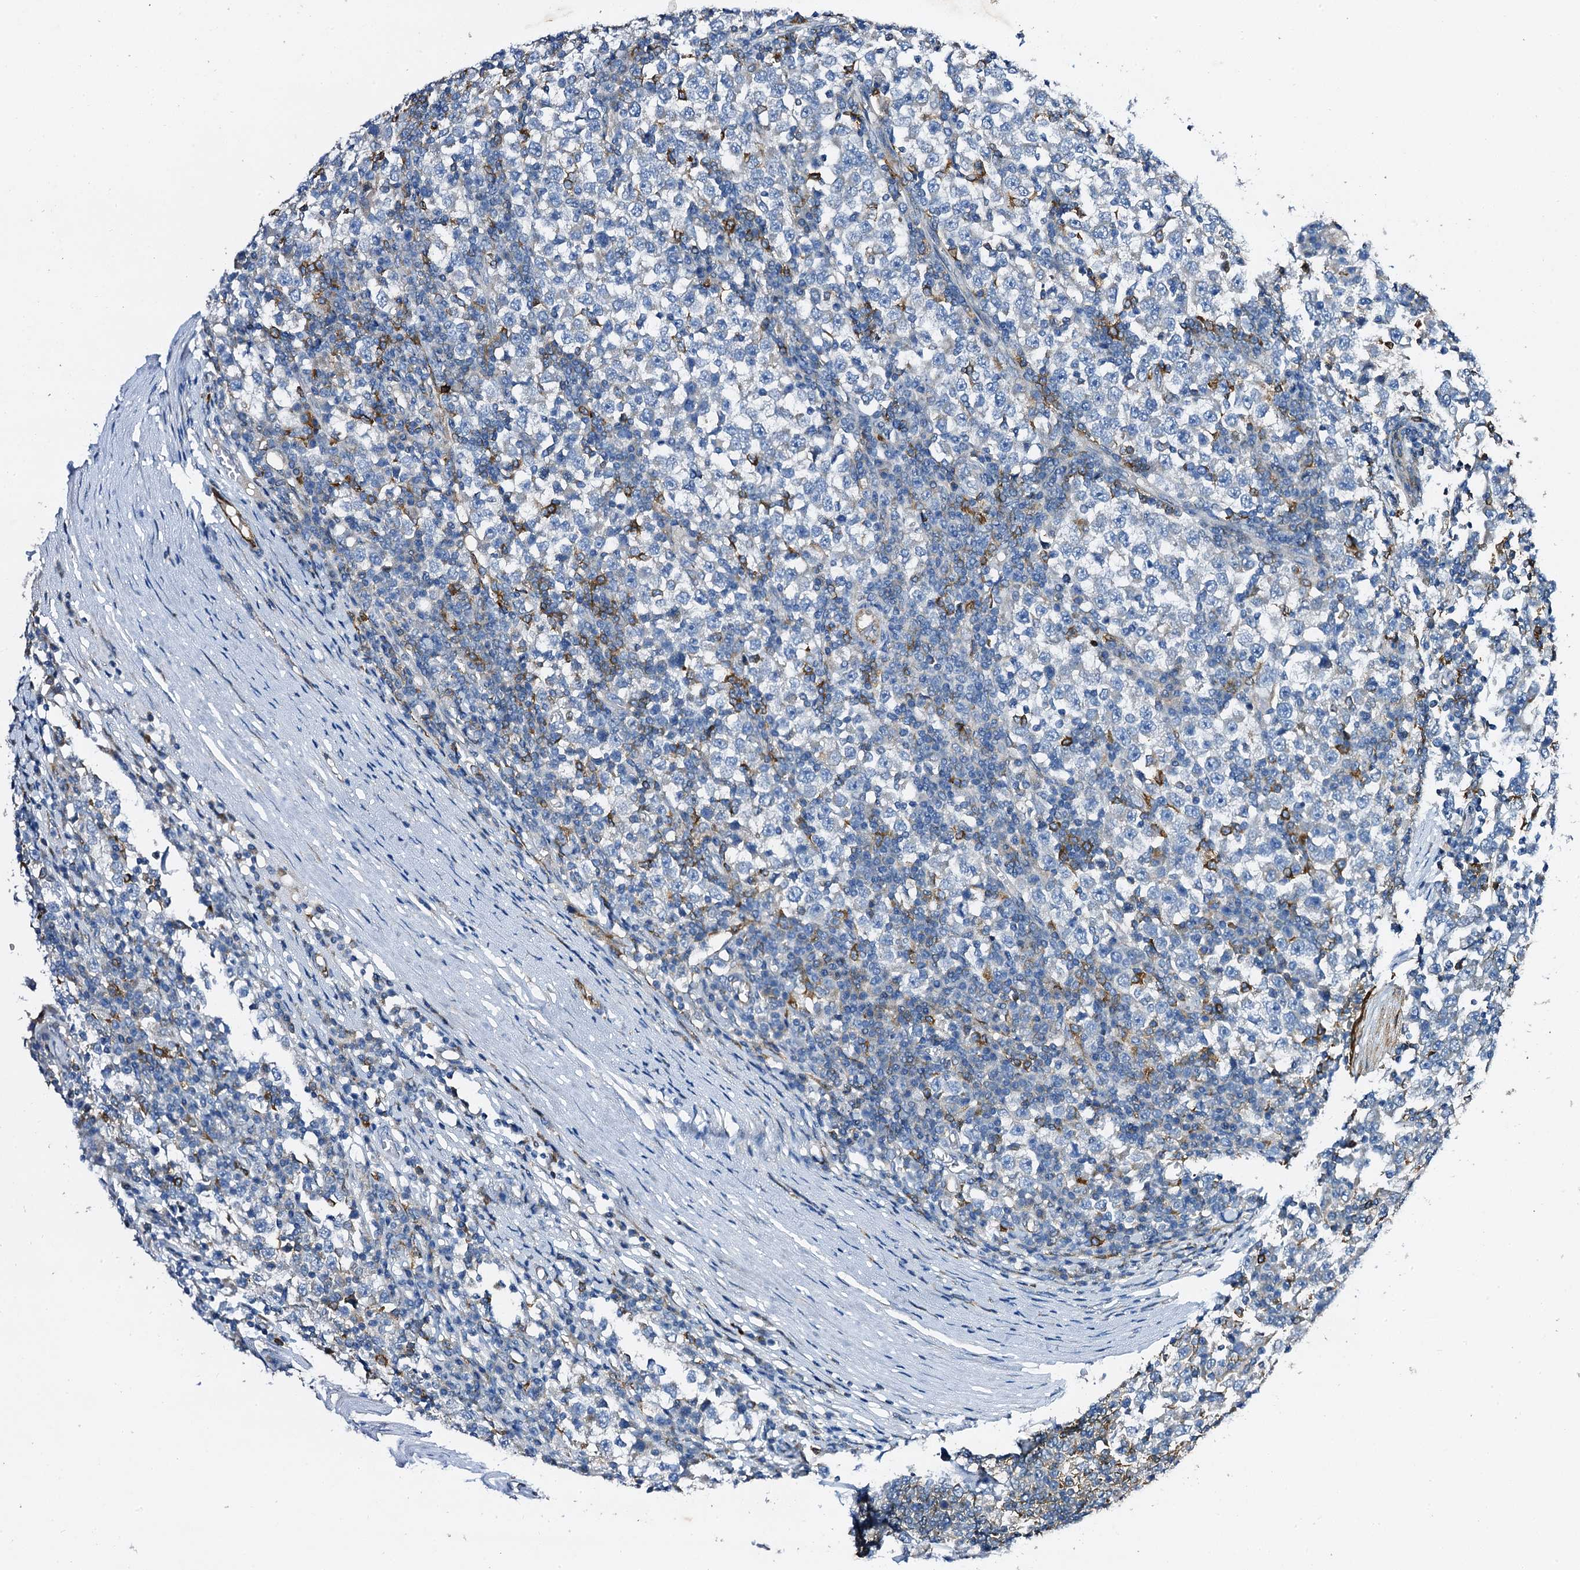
{"staining": {"intensity": "negative", "quantity": "none", "location": "none"}, "tissue": "testis cancer", "cell_type": "Tumor cells", "image_type": "cancer", "snomed": [{"axis": "morphology", "description": "Seminoma, NOS"}, {"axis": "topography", "description": "Testis"}], "caption": "A photomicrograph of human seminoma (testis) is negative for staining in tumor cells. Nuclei are stained in blue.", "gene": "DBX1", "patient": {"sex": "male", "age": 65}}